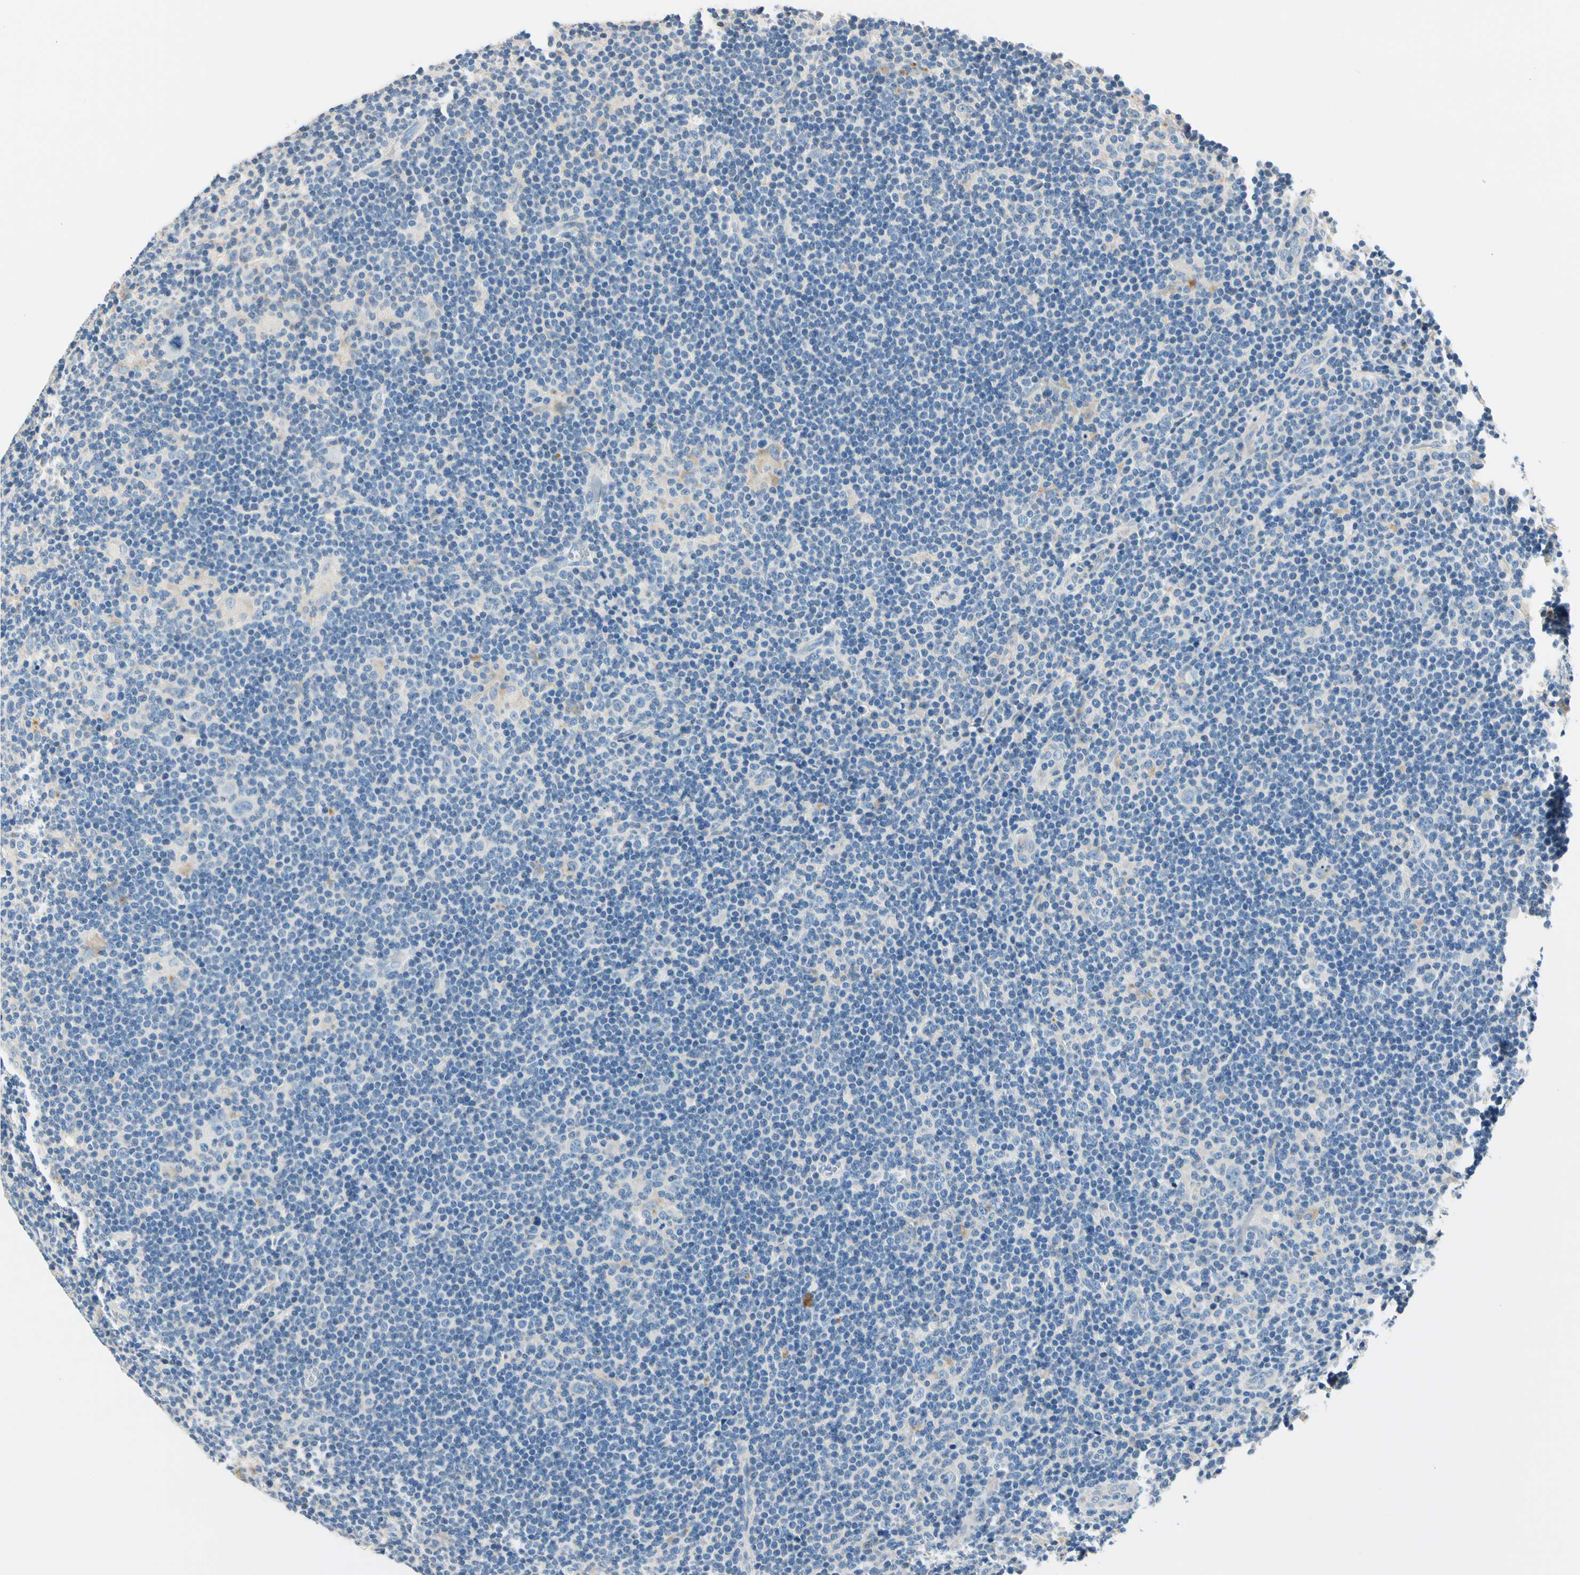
{"staining": {"intensity": "weak", "quantity": "25%-75%", "location": "cytoplasmic/membranous"}, "tissue": "lymphoma", "cell_type": "Tumor cells", "image_type": "cancer", "snomed": [{"axis": "morphology", "description": "Hodgkin's disease, NOS"}, {"axis": "topography", "description": "Lymph node"}], "caption": "About 25%-75% of tumor cells in Hodgkin's disease show weak cytoplasmic/membranous protein positivity as visualized by brown immunohistochemical staining.", "gene": "TGFBR3", "patient": {"sex": "female", "age": 57}}